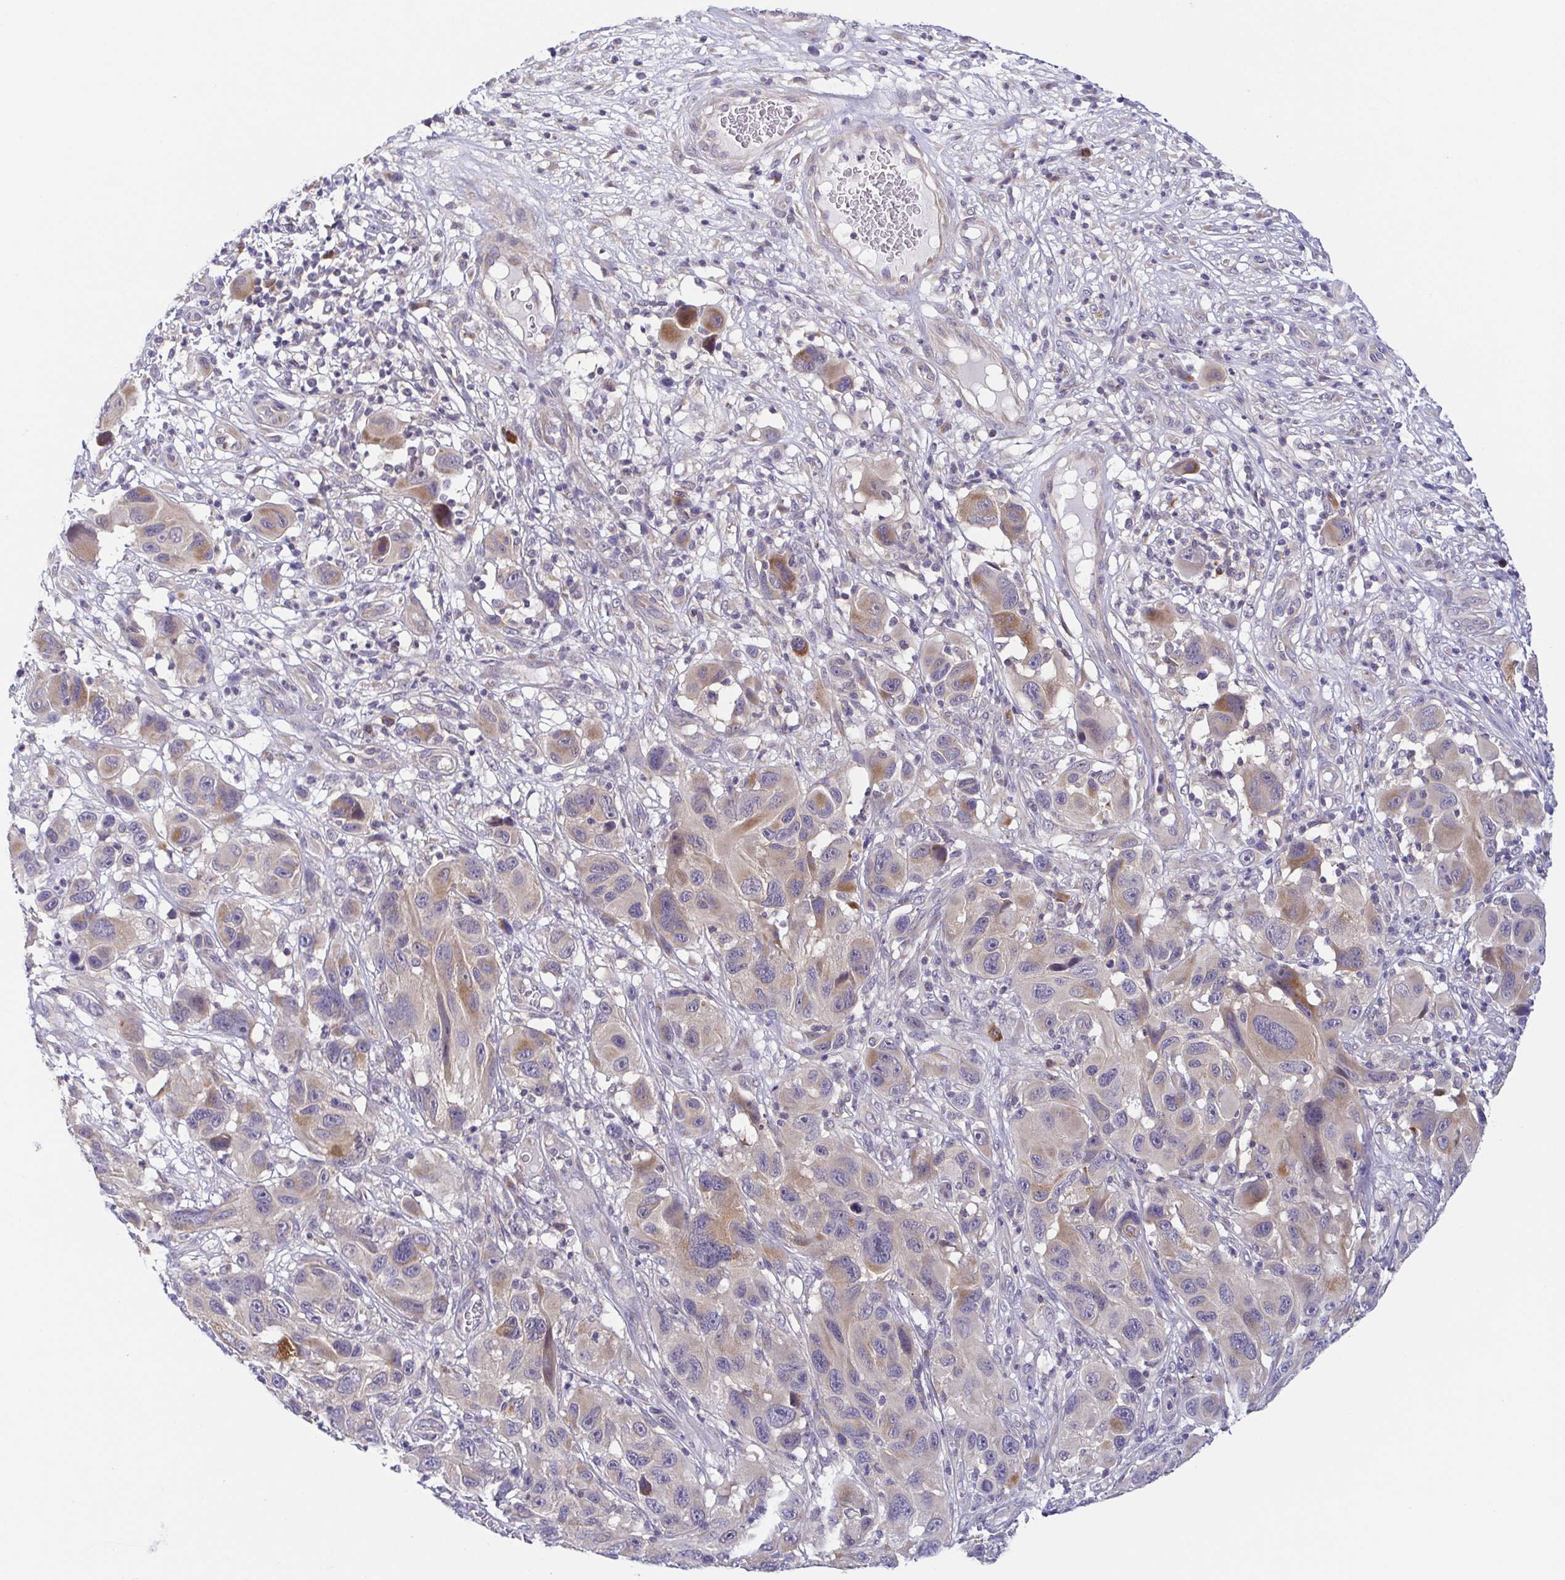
{"staining": {"intensity": "weak", "quantity": "25%-75%", "location": "cytoplasmic/membranous"}, "tissue": "melanoma", "cell_type": "Tumor cells", "image_type": "cancer", "snomed": [{"axis": "morphology", "description": "Malignant melanoma, NOS"}, {"axis": "topography", "description": "Skin"}], "caption": "Protein staining of melanoma tissue reveals weak cytoplasmic/membranous staining in approximately 25%-75% of tumor cells.", "gene": "BCL2L1", "patient": {"sex": "male", "age": 53}}